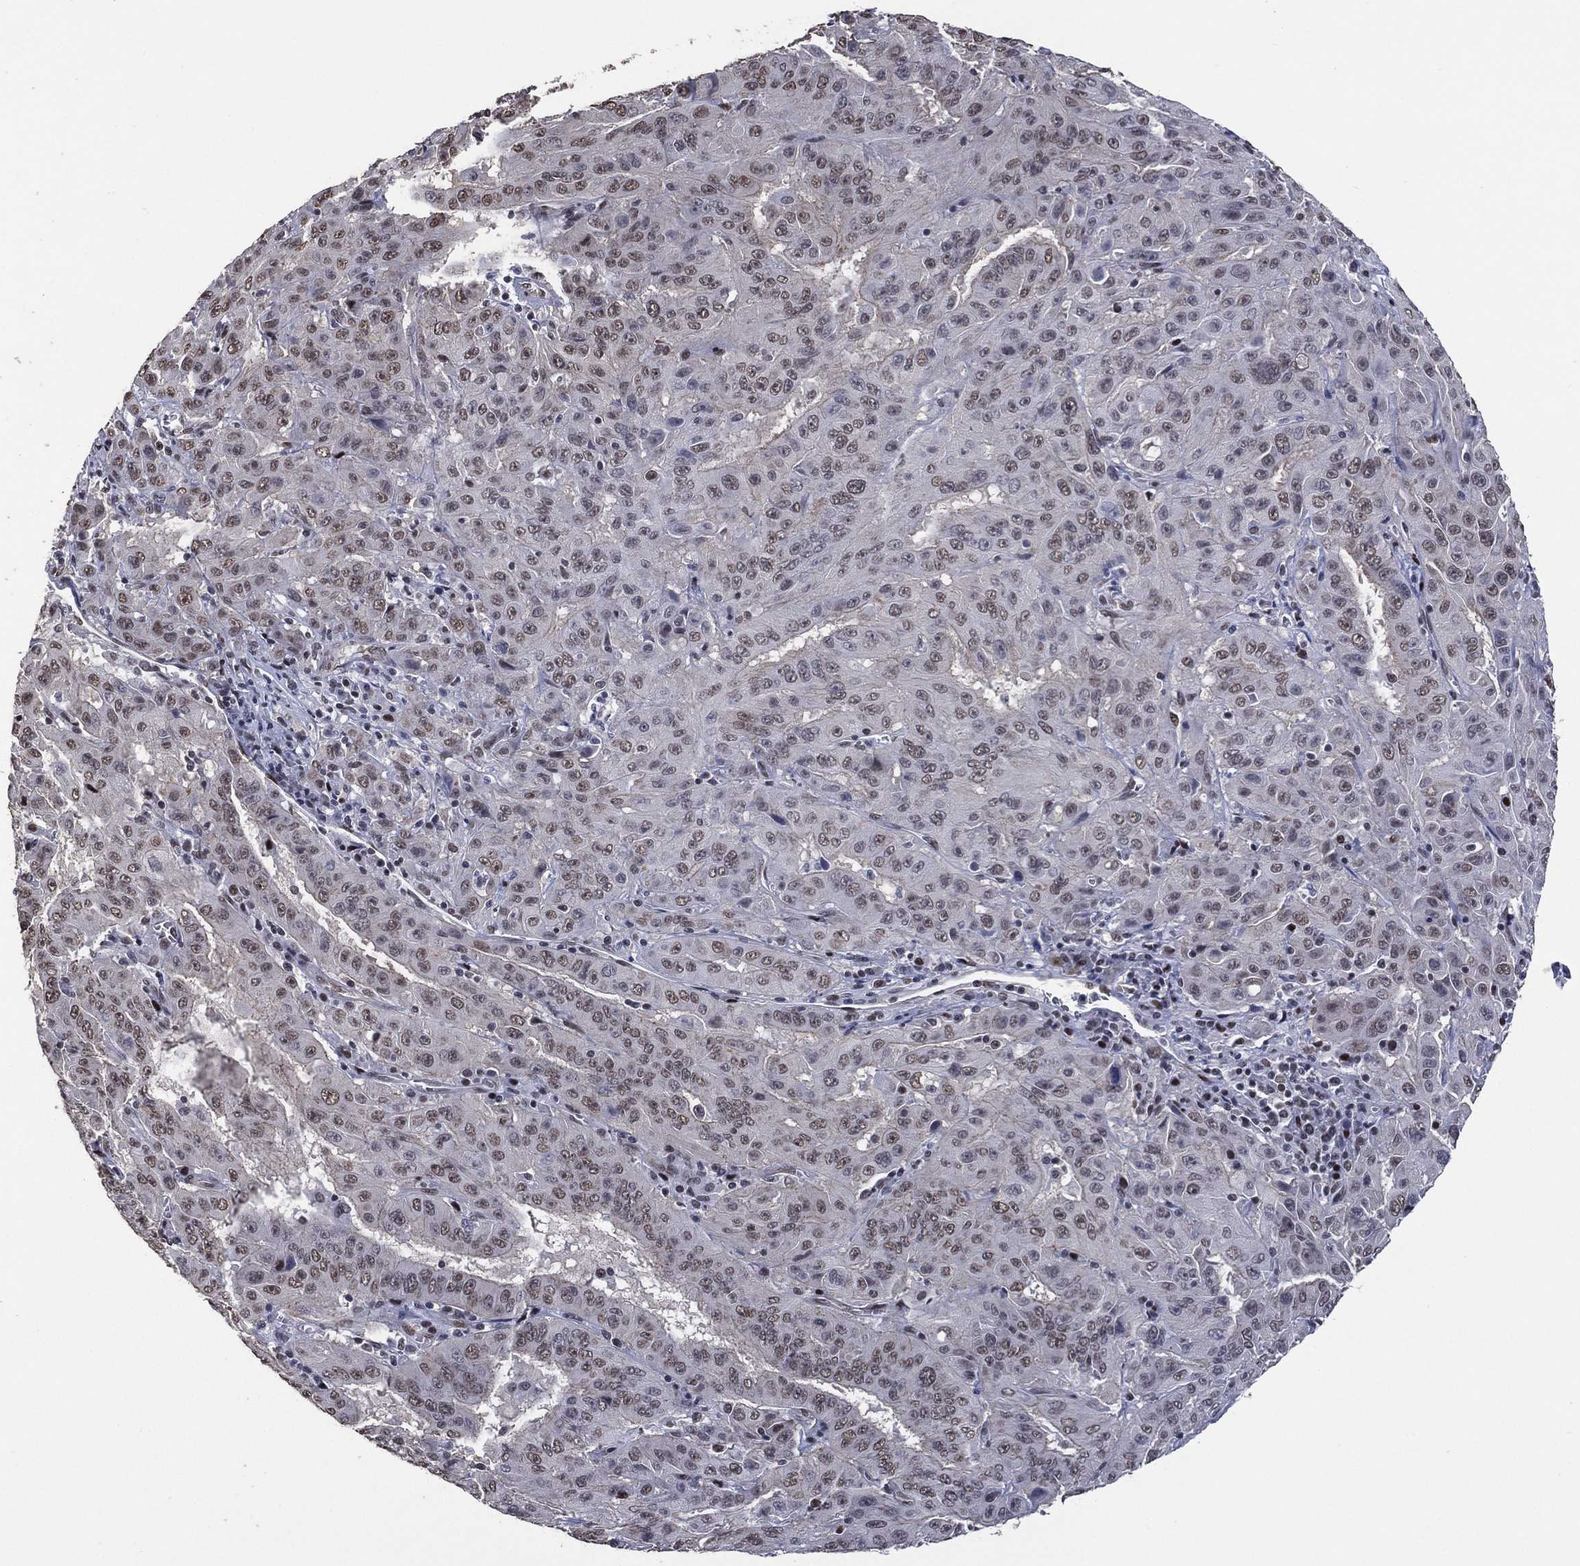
{"staining": {"intensity": "weak", "quantity": "<25%", "location": "nuclear"}, "tissue": "pancreatic cancer", "cell_type": "Tumor cells", "image_type": "cancer", "snomed": [{"axis": "morphology", "description": "Adenocarcinoma, NOS"}, {"axis": "topography", "description": "Pancreas"}], "caption": "This photomicrograph is of adenocarcinoma (pancreatic) stained with IHC to label a protein in brown with the nuclei are counter-stained blue. There is no expression in tumor cells.", "gene": "EHMT1", "patient": {"sex": "male", "age": 63}}